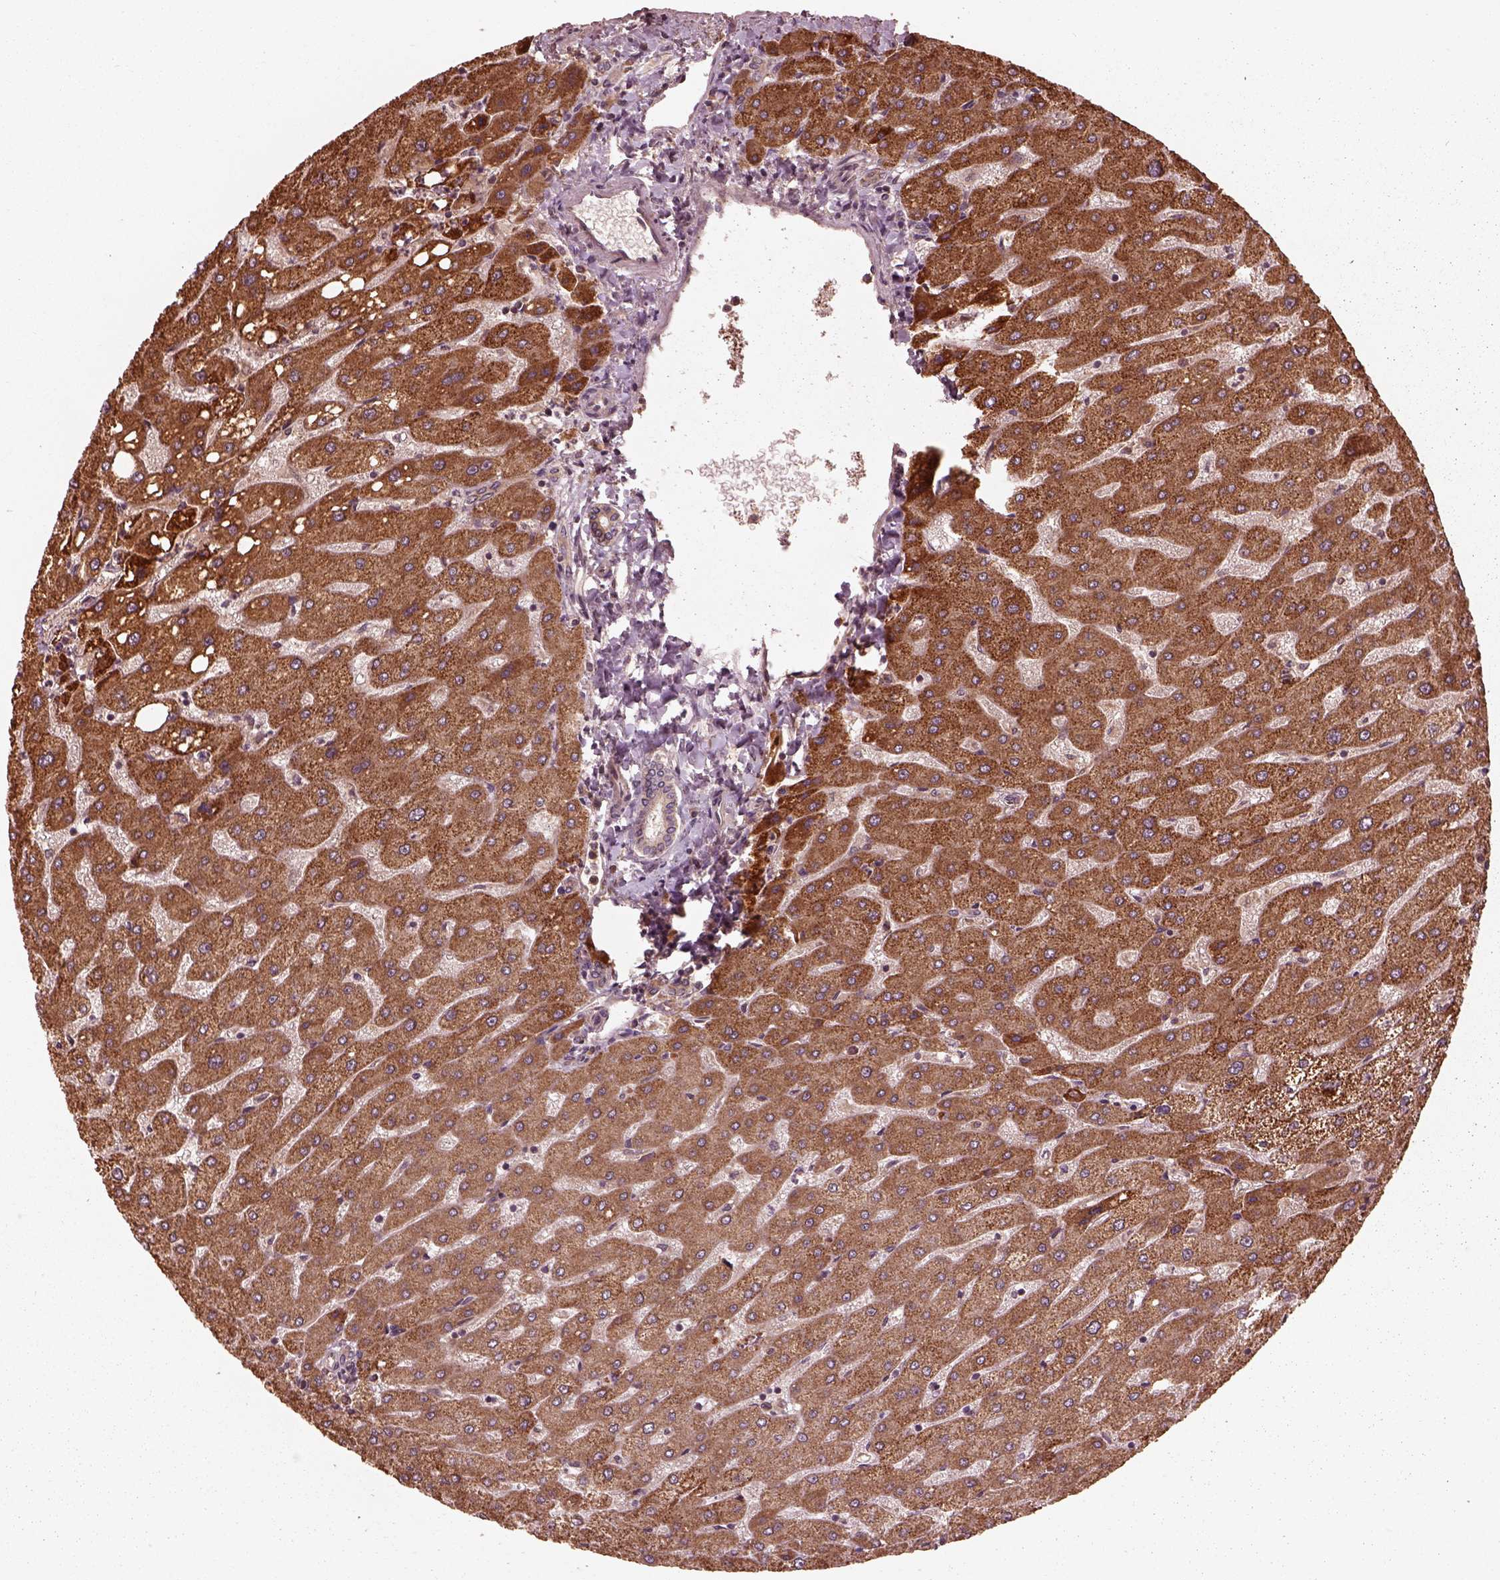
{"staining": {"intensity": "weak", "quantity": "25%-75%", "location": "cytoplasmic/membranous"}, "tissue": "liver", "cell_type": "Cholangiocytes", "image_type": "normal", "snomed": [{"axis": "morphology", "description": "Normal tissue, NOS"}, {"axis": "topography", "description": "Liver"}], "caption": "DAB (3,3'-diaminobenzidine) immunohistochemical staining of unremarkable human liver displays weak cytoplasmic/membranous protein positivity in approximately 25%-75% of cholangiocytes. Nuclei are stained in blue.", "gene": "PIK3R2", "patient": {"sex": "male", "age": 67}}